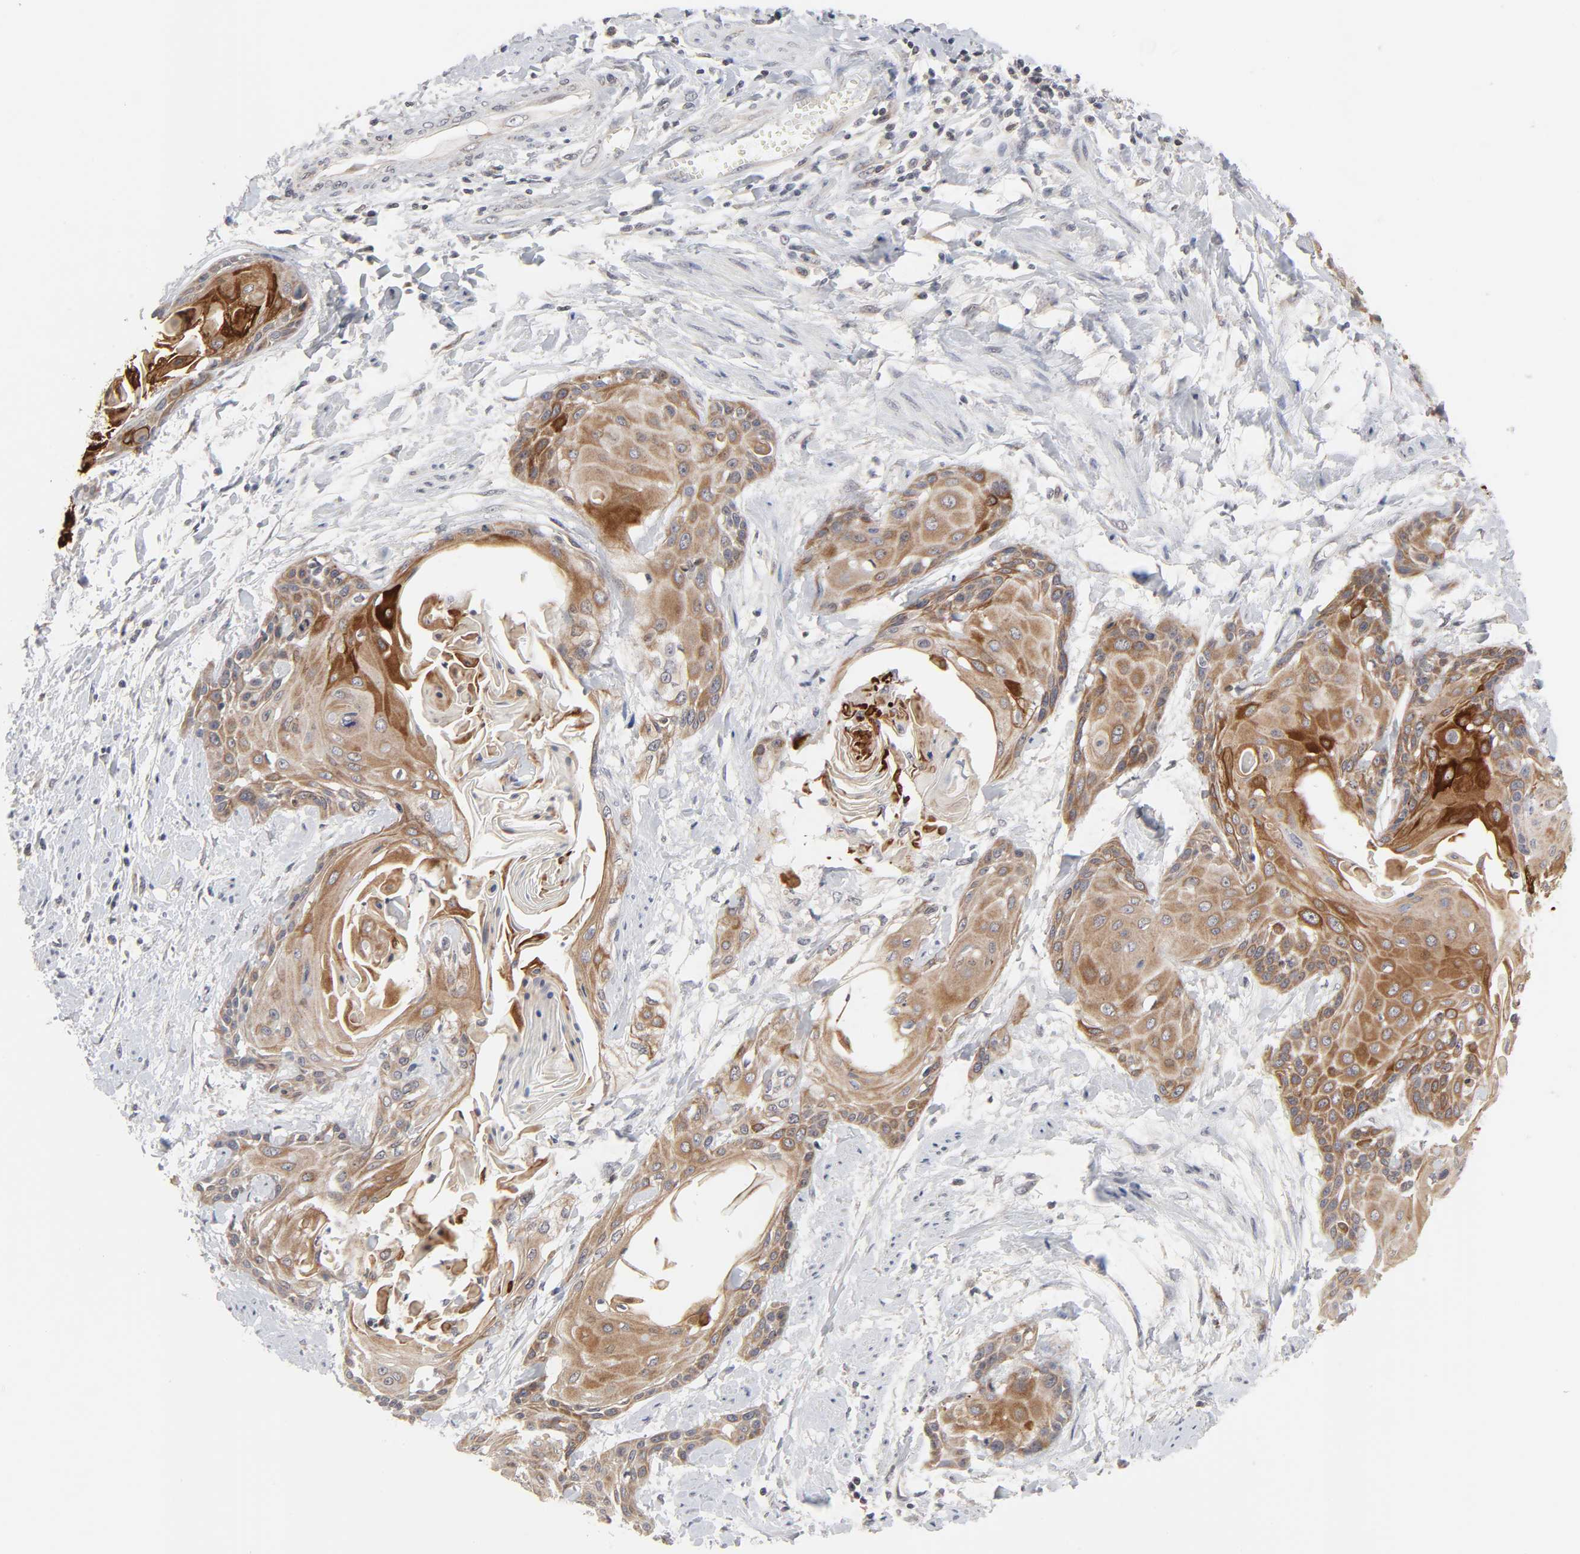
{"staining": {"intensity": "strong", "quantity": ">75%", "location": "cytoplasmic/membranous"}, "tissue": "cervical cancer", "cell_type": "Tumor cells", "image_type": "cancer", "snomed": [{"axis": "morphology", "description": "Squamous cell carcinoma, NOS"}, {"axis": "topography", "description": "Cervix"}], "caption": "Cervical cancer was stained to show a protein in brown. There is high levels of strong cytoplasmic/membranous staining in approximately >75% of tumor cells.", "gene": "AUH", "patient": {"sex": "female", "age": 57}}